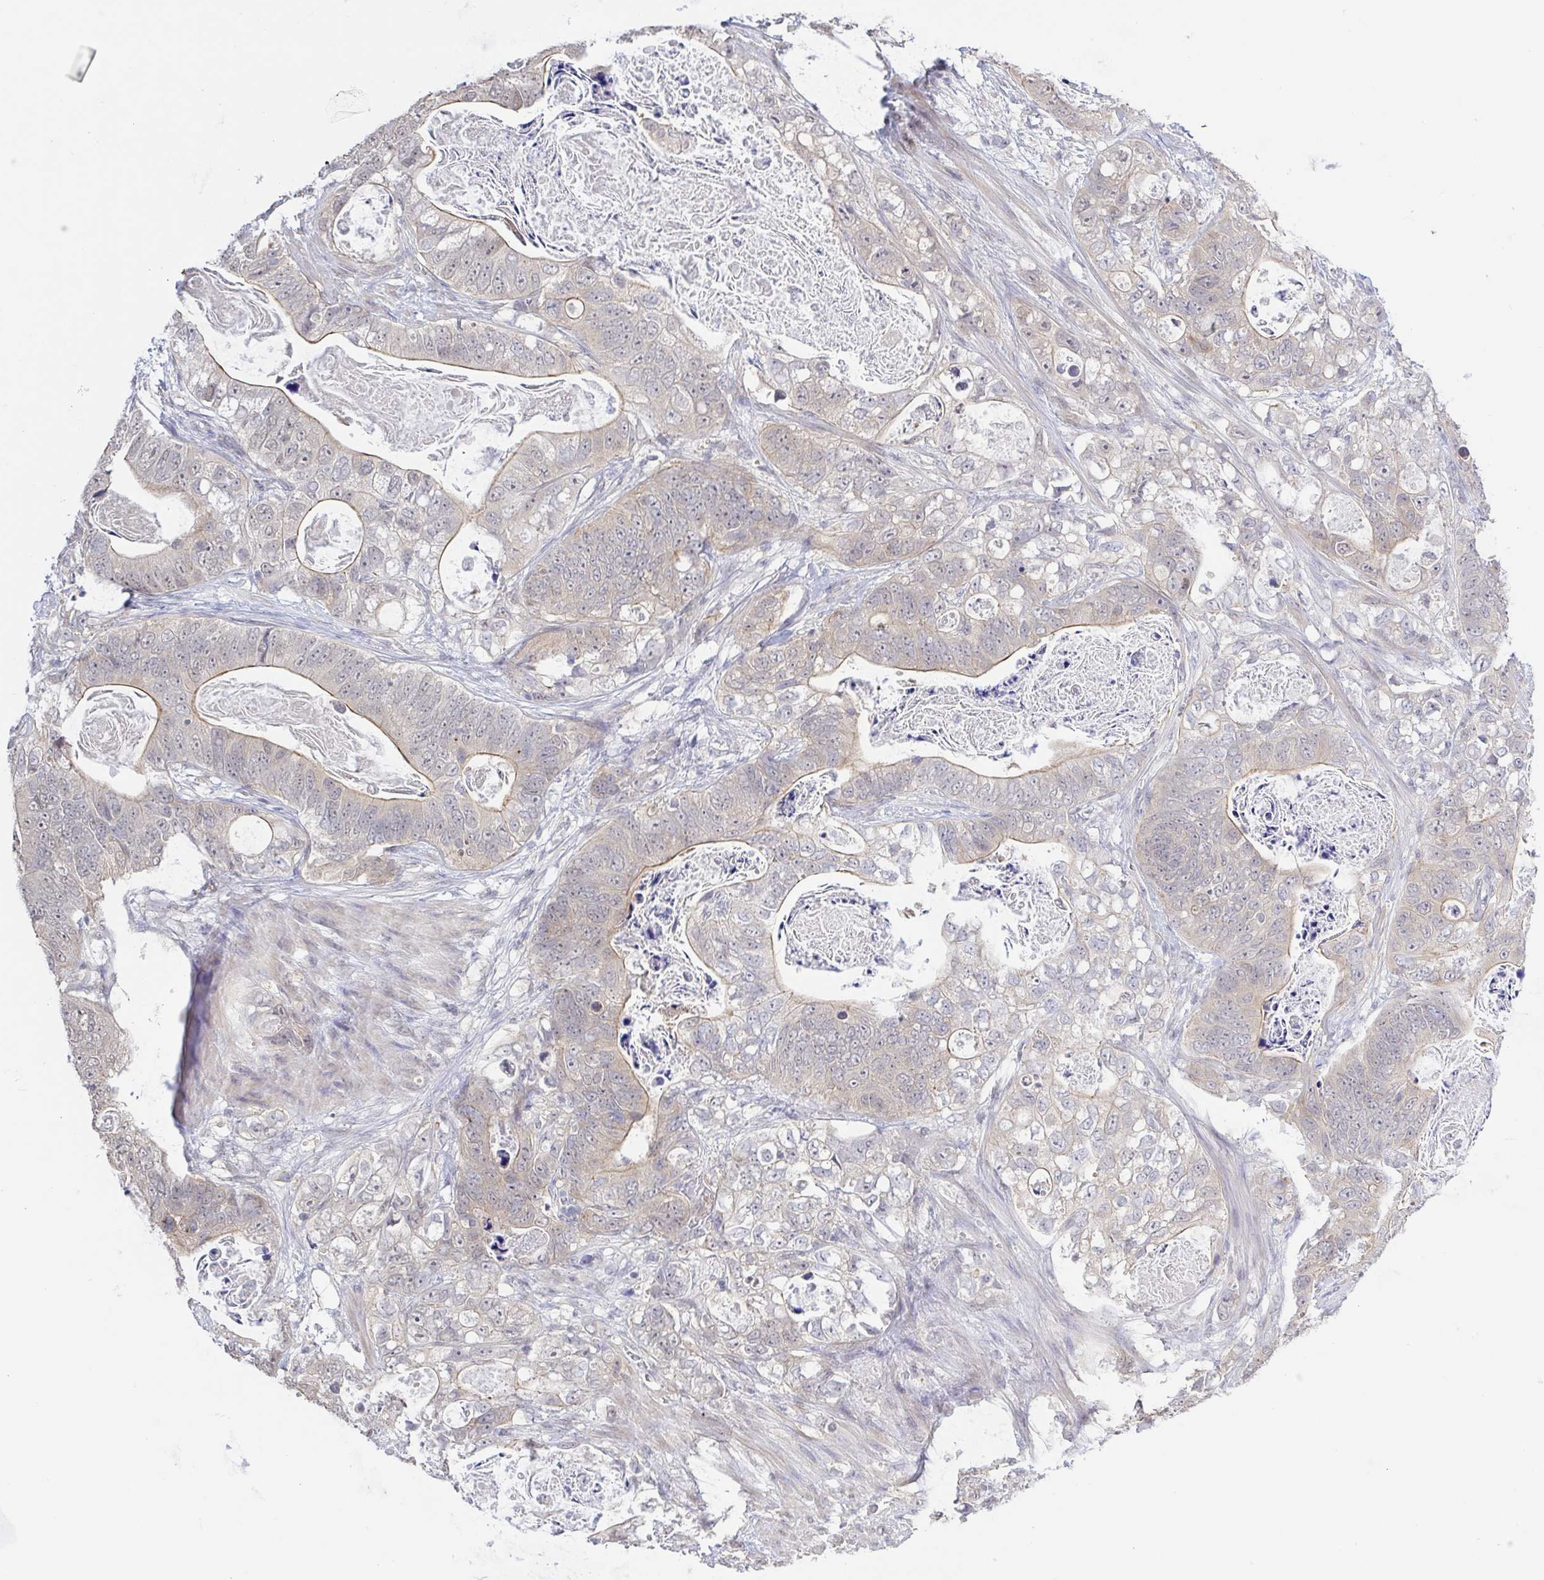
{"staining": {"intensity": "weak", "quantity": "25%-75%", "location": "cytoplasmic/membranous,nuclear"}, "tissue": "stomach cancer", "cell_type": "Tumor cells", "image_type": "cancer", "snomed": [{"axis": "morphology", "description": "Normal tissue, NOS"}, {"axis": "morphology", "description": "Adenocarcinoma, NOS"}, {"axis": "topography", "description": "Stomach"}], "caption": "Stomach cancer was stained to show a protein in brown. There is low levels of weak cytoplasmic/membranous and nuclear expression in about 25%-75% of tumor cells.", "gene": "HYPK", "patient": {"sex": "female", "age": 89}}